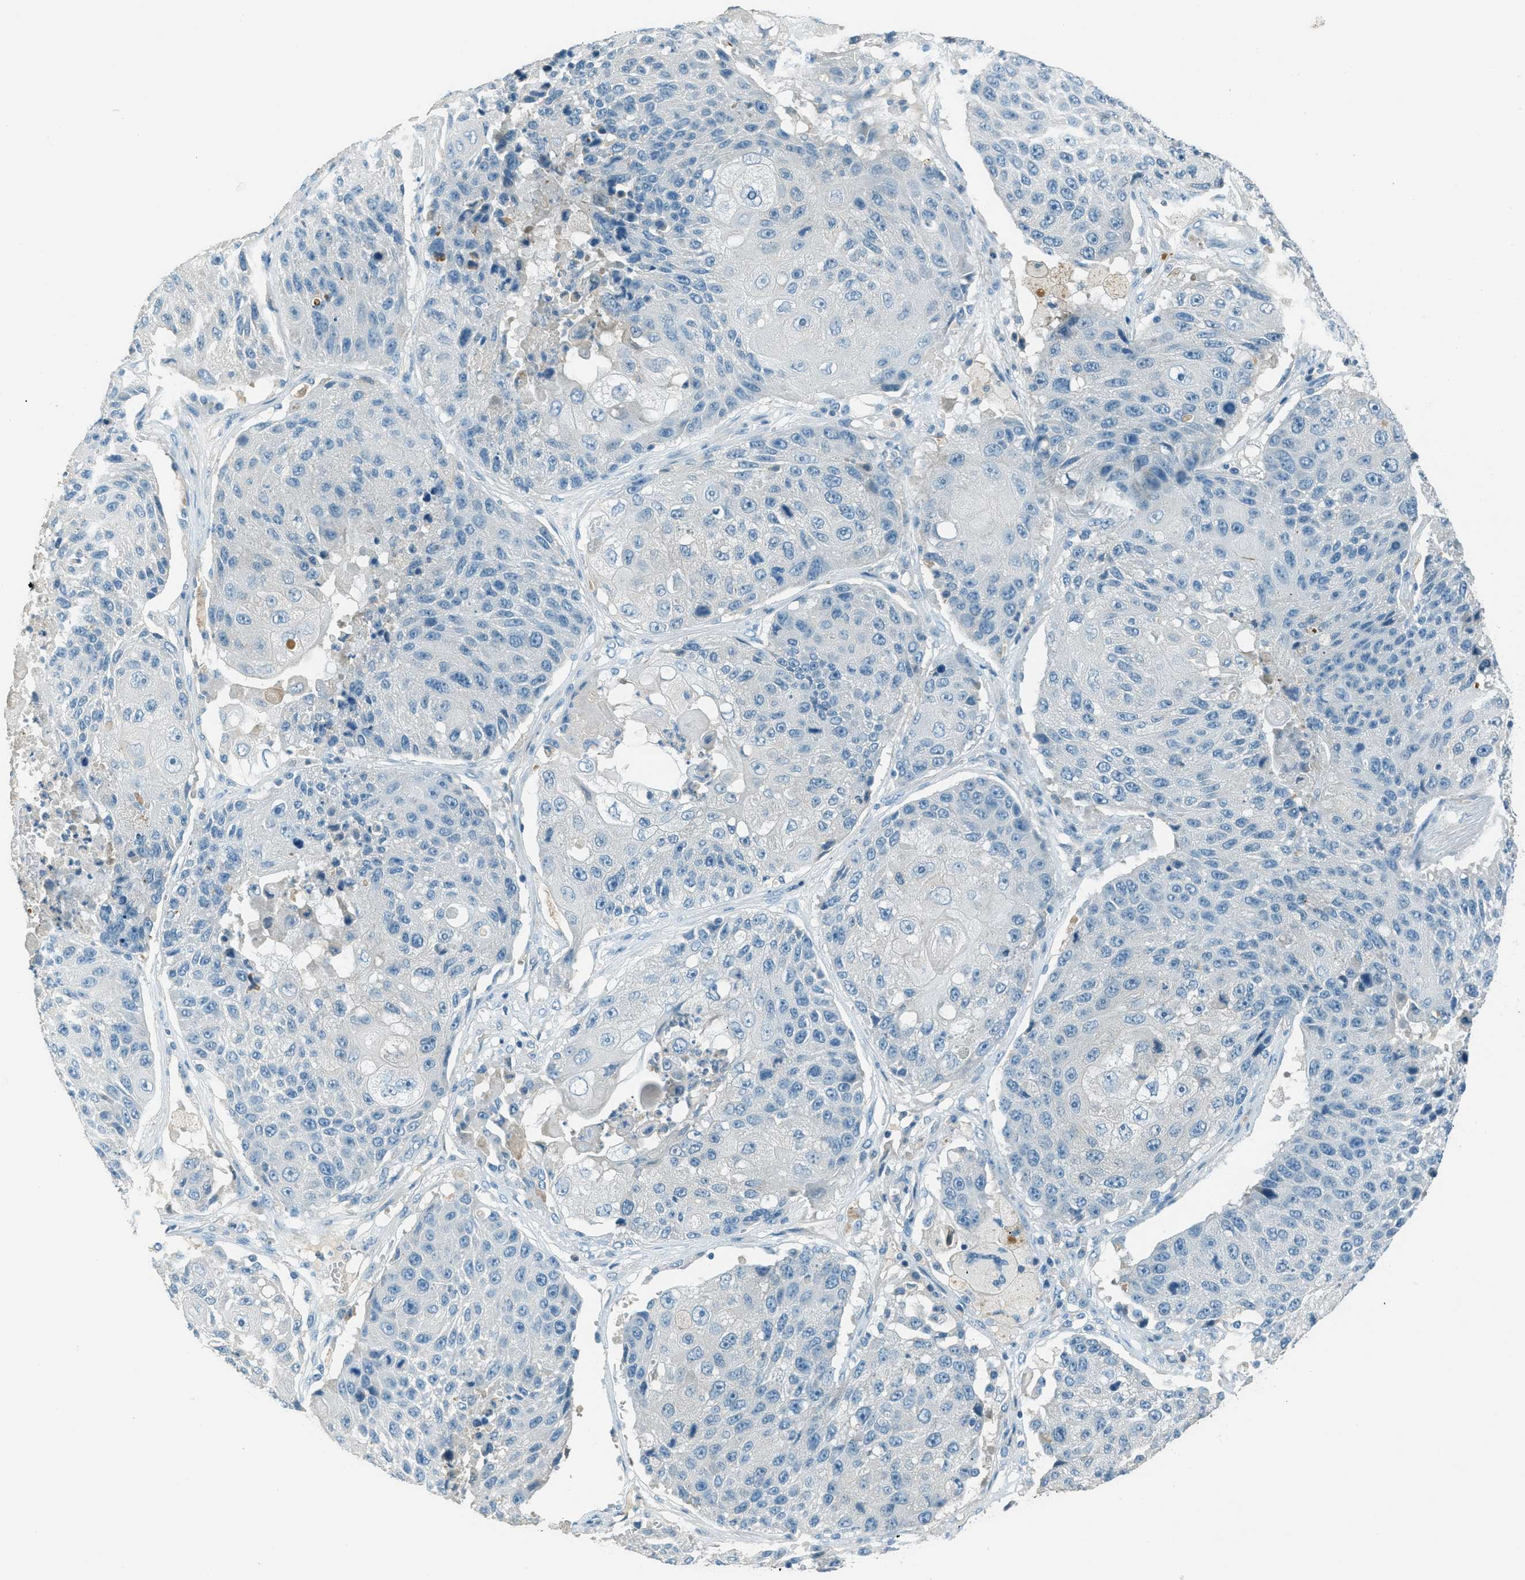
{"staining": {"intensity": "negative", "quantity": "none", "location": "none"}, "tissue": "lung cancer", "cell_type": "Tumor cells", "image_type": "cancer", "snomed": [{"axis": "morphology", "description": "Squamous cell carcinoma, NOS"}, {"axis": "topography", "description": "Lung"}], "caption": "Image shows no protein positivity in tumor cells of lung cancer tissue.", "gene": "MSLN", "patient": {"sex": "male", "age": 61}}